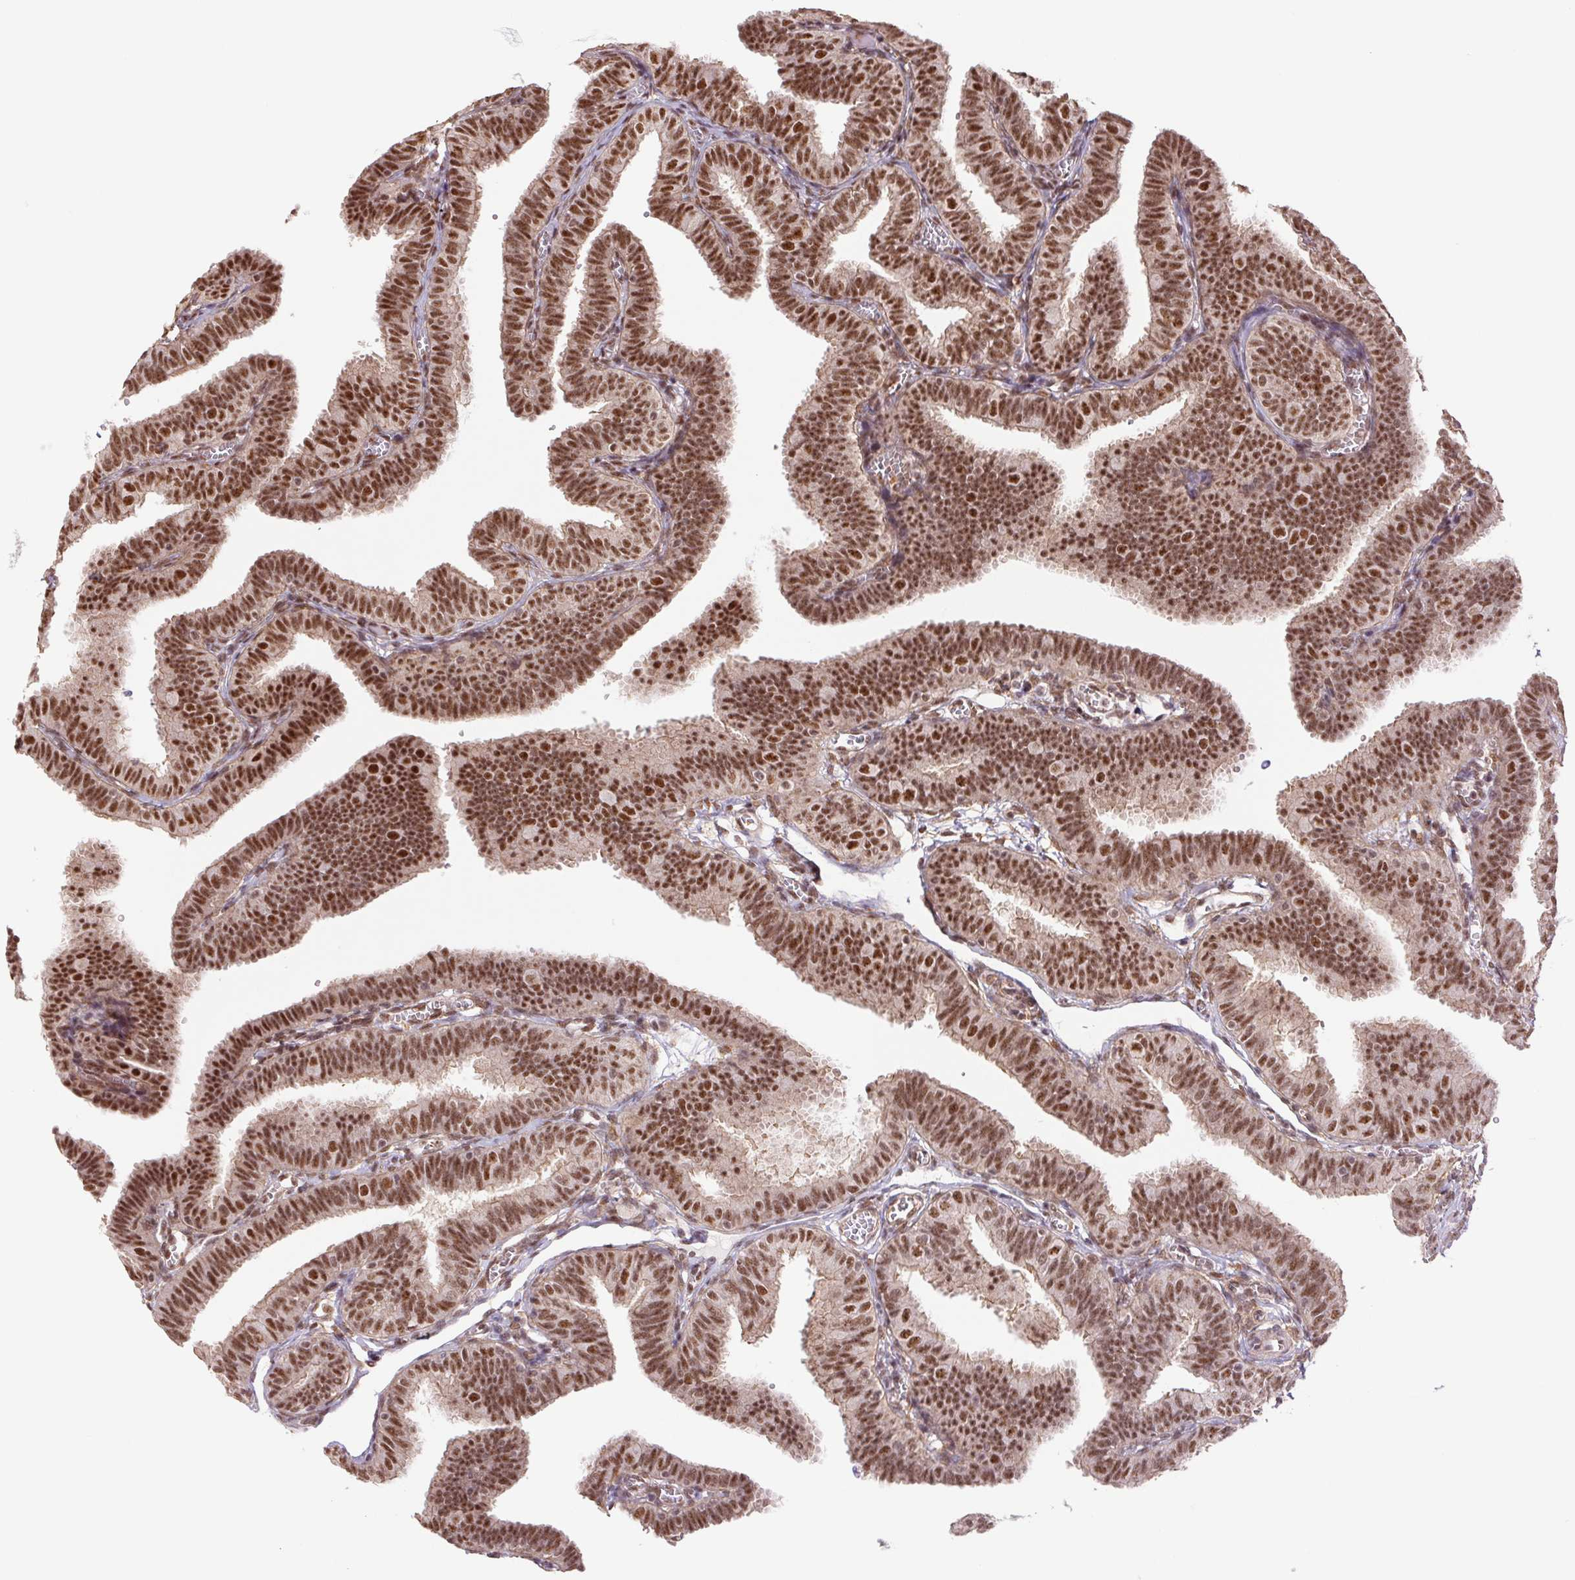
{"staining": {"intensity": "strong", "quantity": ">75%", "location": "nuclear"}, "tissue": "fallopian tube", "cell_type": "Glandular cells", "image_type": "normal", "snomed": [{"axis": "morphology", "description": "Normal tissue, NOS"}, {"axis": "topography", "description": "Fallopian tube"}], "caption": "IHC micrograph of benign human fallopian tube stained for a protein (brown), which demonstrates high levels of strong nuclear staining in approximately >75% of glandular cells.", "gene": "CWC25", "patient": {"sex": "female", "age": 25}}